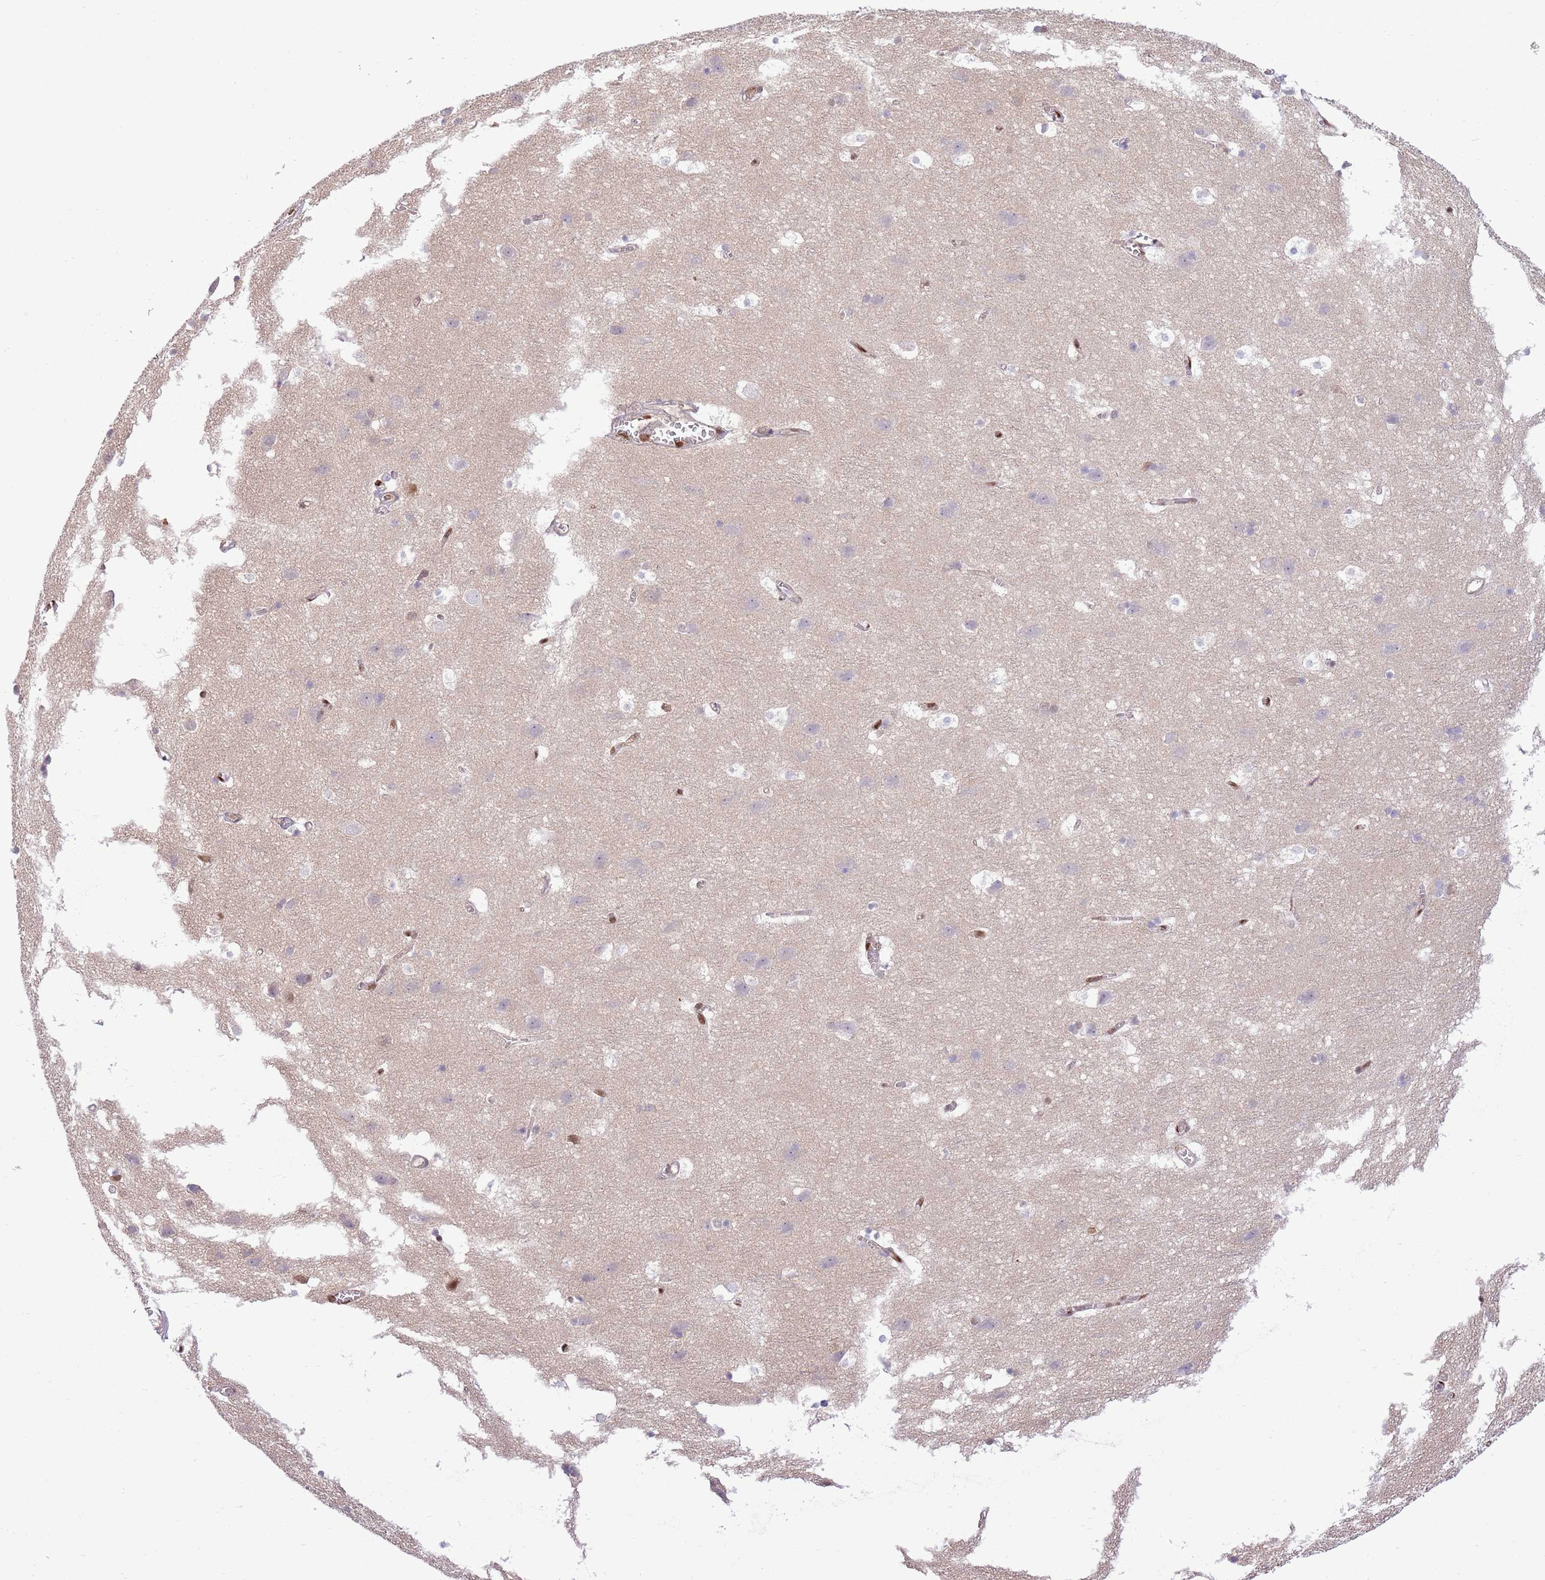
{"staining": {"intensity": "negative", "quantity": "none", "location": "none"}, "tissue": "cerebral cortex", "cell_type": "Endothelial cells", "image_type": "normal", "snomed": [{"axis": "morphology", "description": "Normal tissue, NOS"}, {"axis": "topography", "description": "Cerebral cortex"}], "caption": "This is an immunohistochemistry (IHC) histopathology image of normal human cerebral cortex. There is no expression in endothelial cells.", "gene": "NSFL1C", "patient": {"sex": "male", "age": 54}}